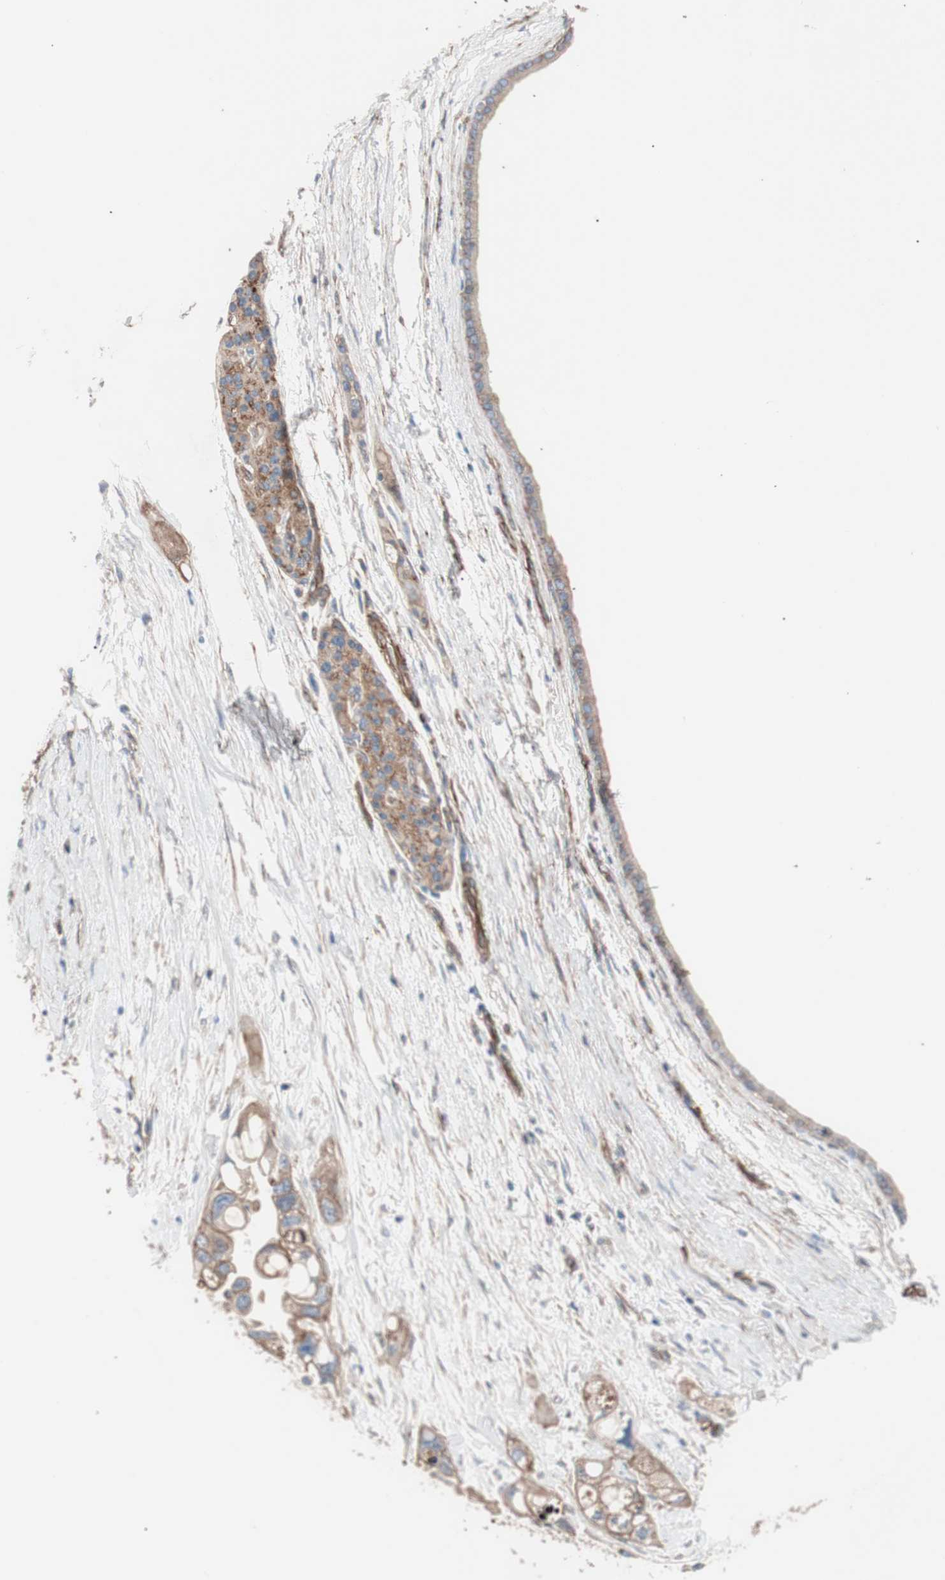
{"staining": {"intensity": "weak", "quantity": "25%-75%", "location": "cytoplasmic/membranous"}, "tissue": "pancreatic cancer", "cell_type": "Tumor cells", "image_type": "cancer", "snomed": [{"axis": "morphology", "description": "Adenocarcinoma, NOS"}, {"axis": "topography", "description": "Pancreas"}], "caption": "A photomicrograph showing weak cytoplasmic/membranous expression in approximately 25%-75% of tumor cells in pancreatic cancer (adenocarcinoma), as visualized by brown immunohistochemical staining.", "gene": "SPINT1", "patient": {"sex": "female", "age": 77}}